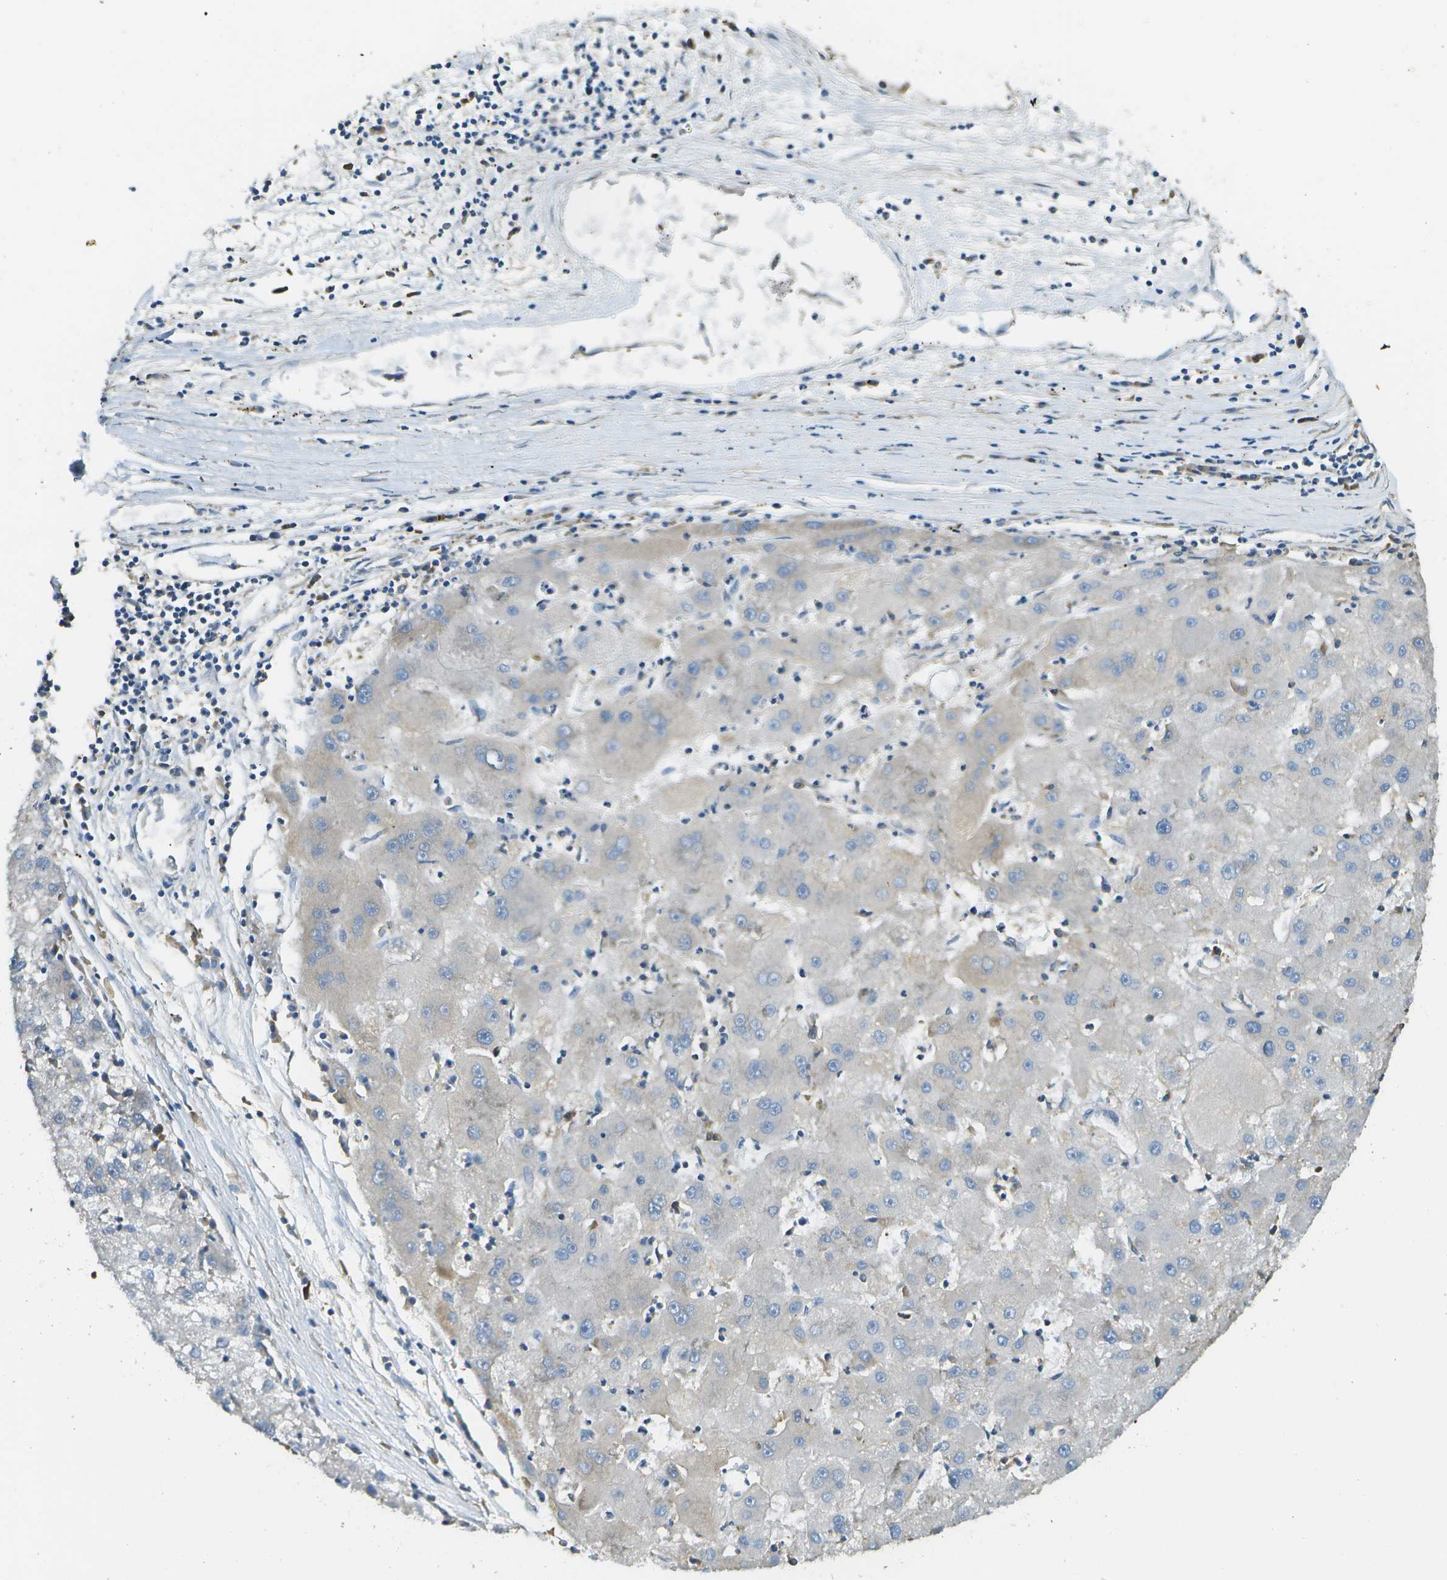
{"staining": {"intensity": "negative", "quantity": "none", "location": "none"}, "tissue": "liver cancer", "cell_type": "Tumor cells", "image_type": "cancer", "snomed": [{"axis": "morphology", "description": "Carcinoma, Hepatocellular, NOS"}, {"axis": "topography", "description": "Liver"}], "caption": "Immunohistochemistry (IHC) photomicrograph of neoplastic tissue: hepatocellular carcinoma (liver) stained with DAB displays no significant protein positivity in tumor cells.", "gene": "DNAJB11", "patient": {"sex": "male", "age": 72}}